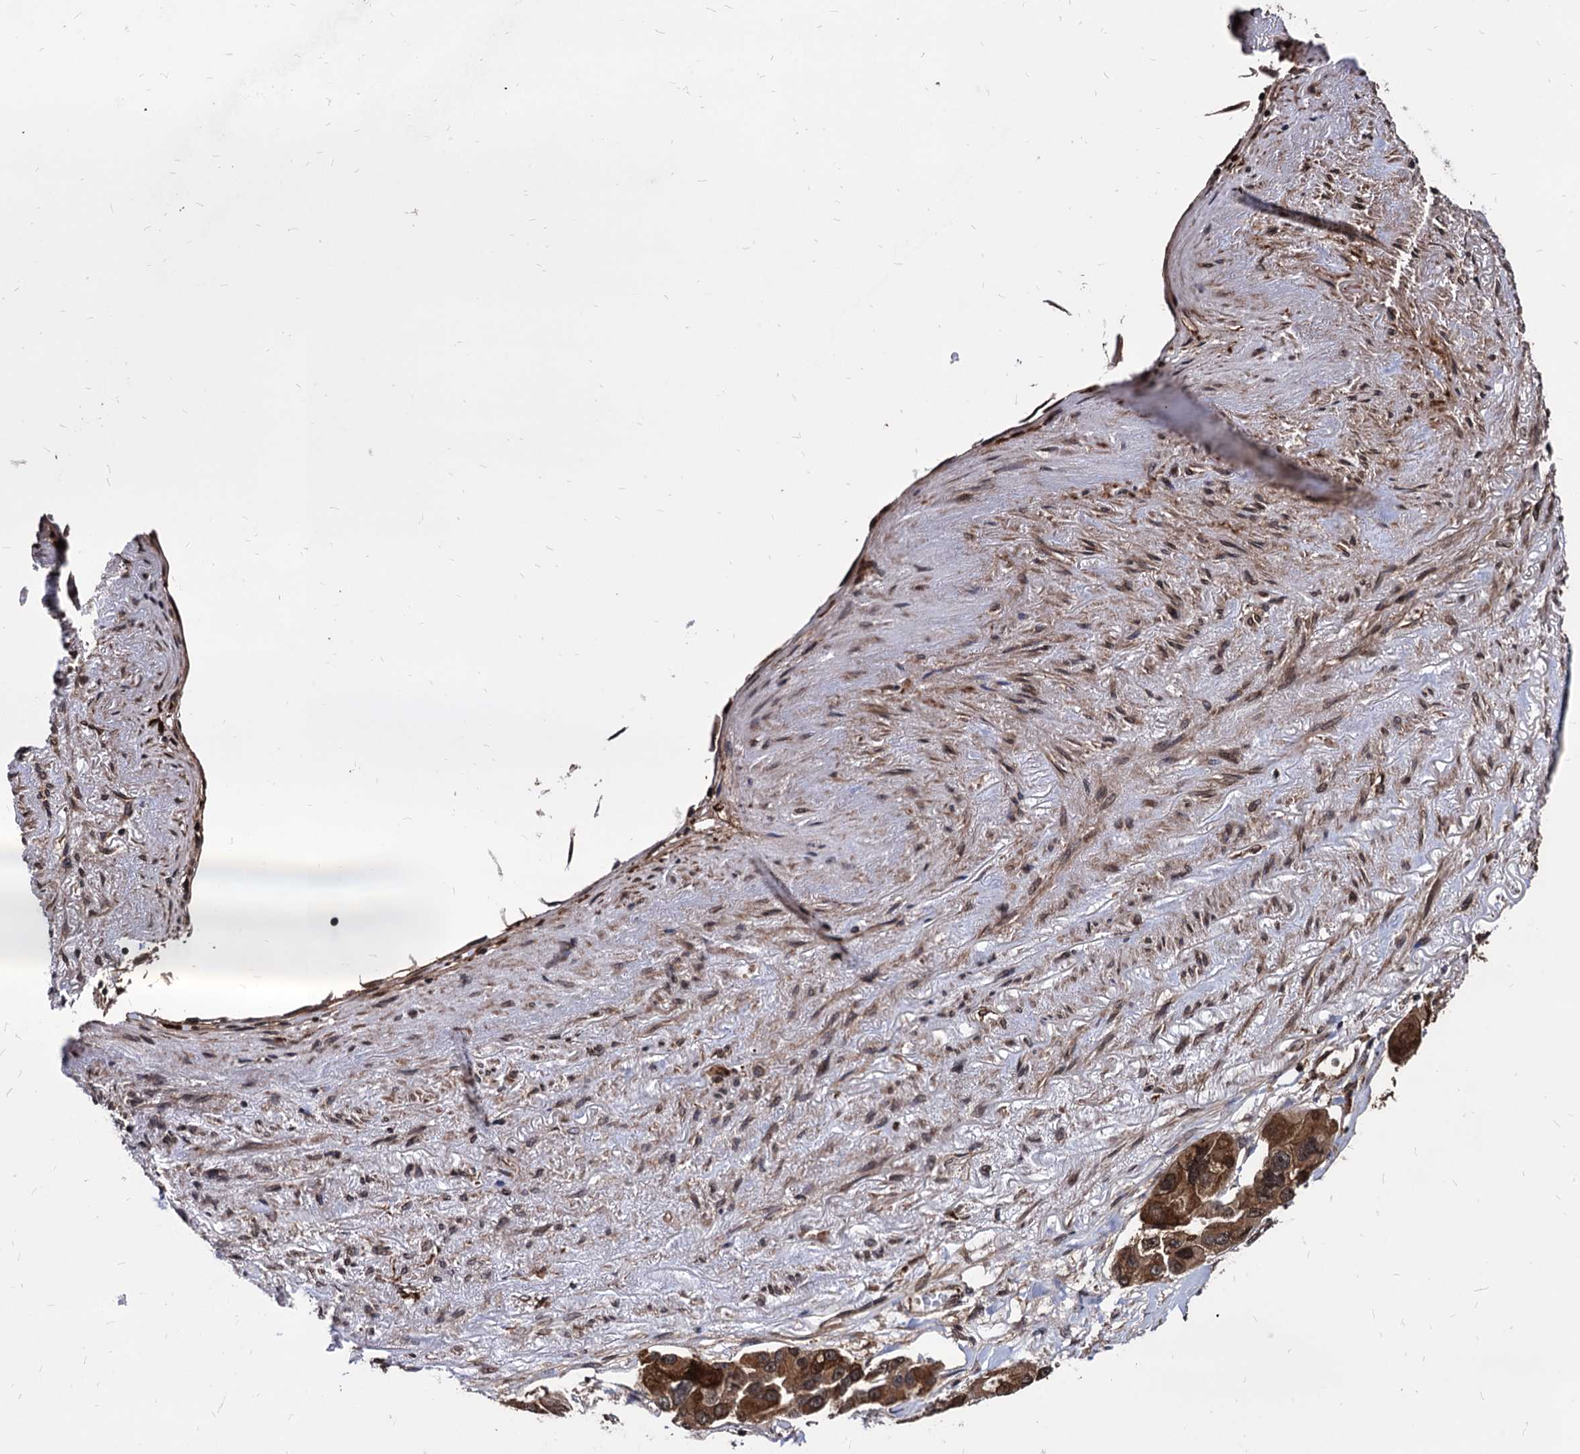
{"staining": {"intensity": "strong", "quantity": ">75%", "location": "cytoplasmic/membranous"}, "tissue": "lung cancer", "cell_type": "Tumor cells", "image_type": "cancer", "snomed": [{"axis": "morphology", "description": "Adenocarcinoma, NOS"}, {"axis": "topography", "description": "Lung"}], "caption": "The histopathology image shows staining of lung cancer, revealing strong cytoplasmic/membranous protein positivity (brown color) within tumor cells.", "gene": "ANKRD12", "patient": {"sex": "female", "age": 54}}